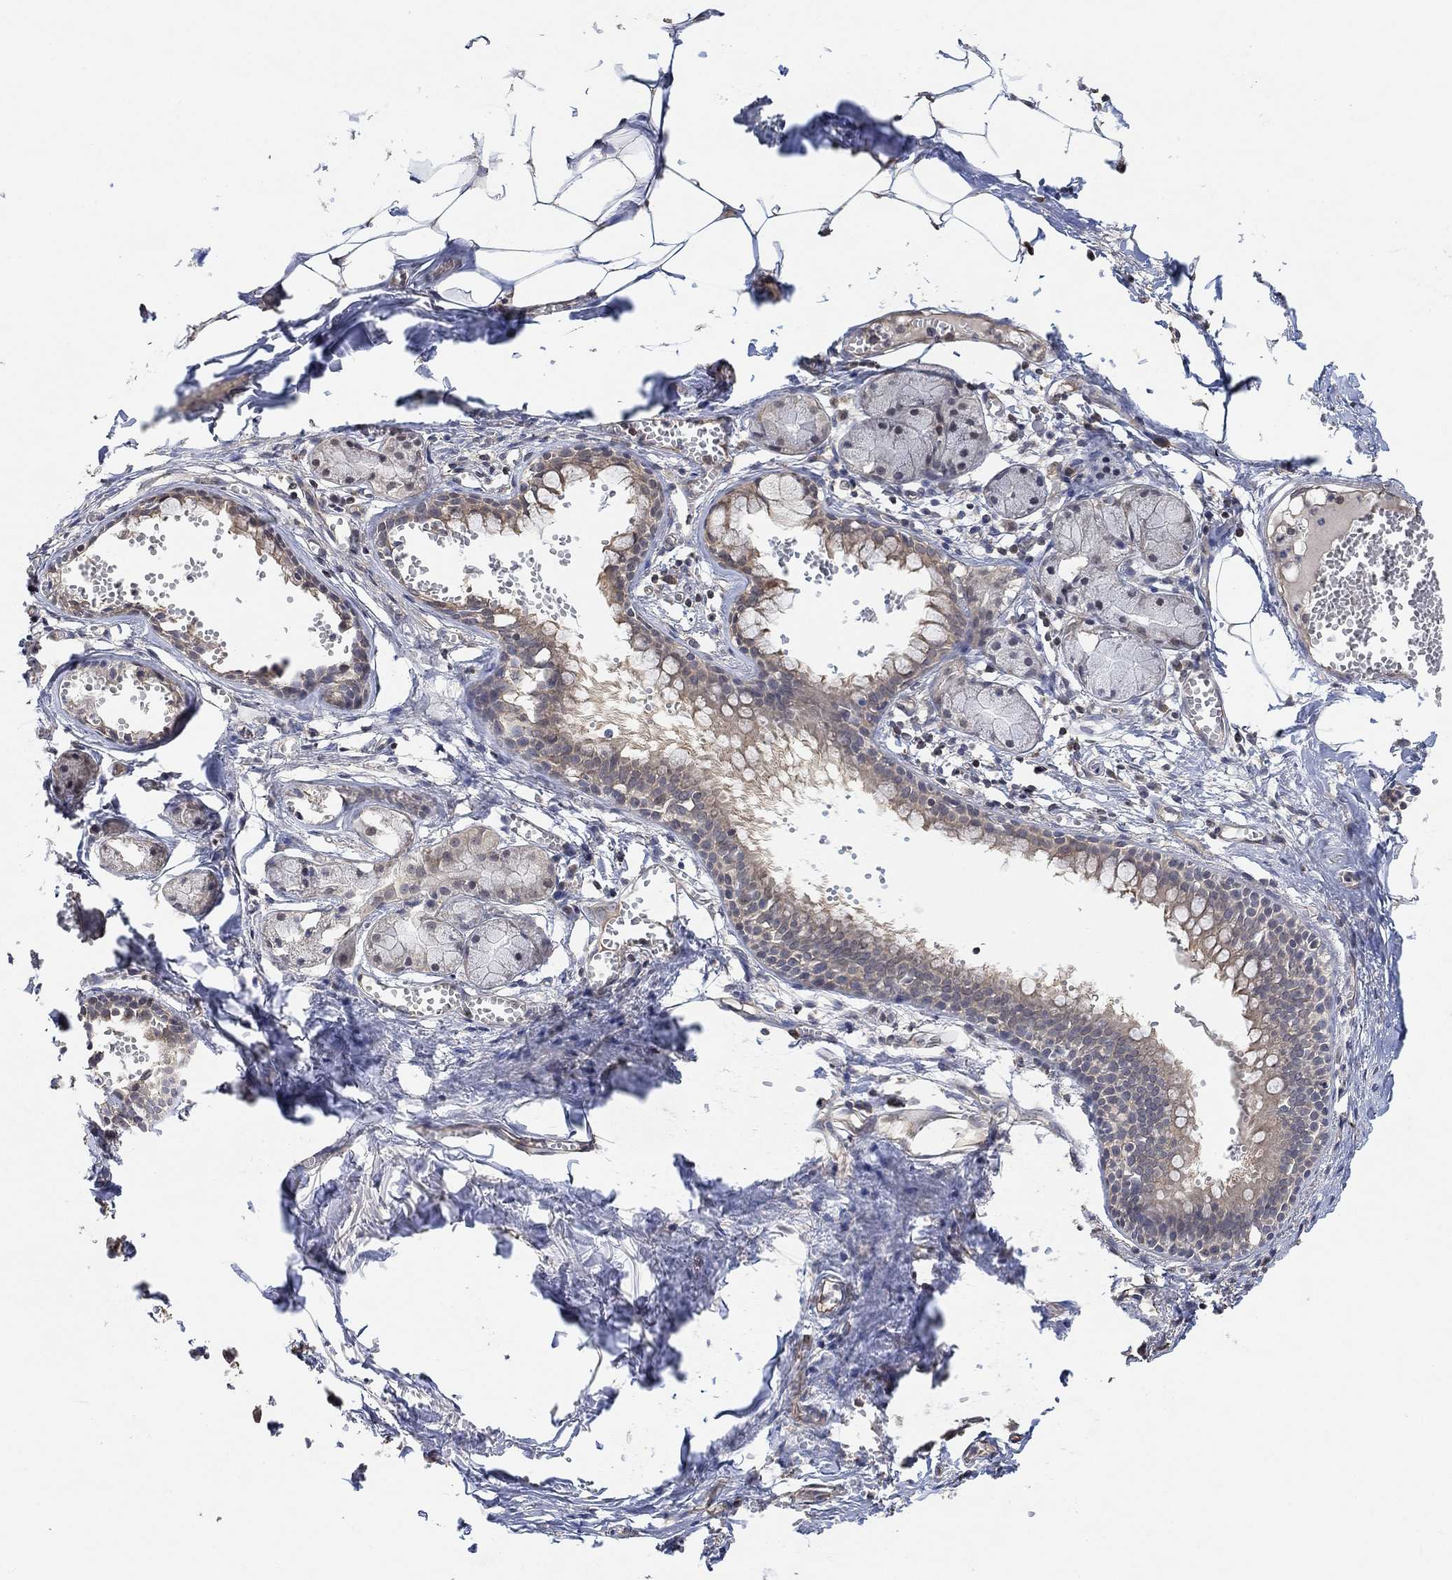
{"staining": {"intensity": "moderate", "quantity": "<25%", "location": "nuclear"}, "tissue": "adipose tissue", "cell_type": "Adipocytes", "image_type": "normal", "snomed": [{"axis": "morphology", "description": "Normal tissue, NOS"}, {"axis": "morphology", "description": "Squamous cell carcinoma, NOS"}, {"axis": "topography", "description": "Cartilage tissue"}, {"axis": "topography", "description": "Lung"}], "caption": "Benign adipose tissue exhibits moderate nuclear positivity in approximately <25% of adipocytes.", "gene": "UNC5B", "patient": {"sex": "male", "age": 66}}